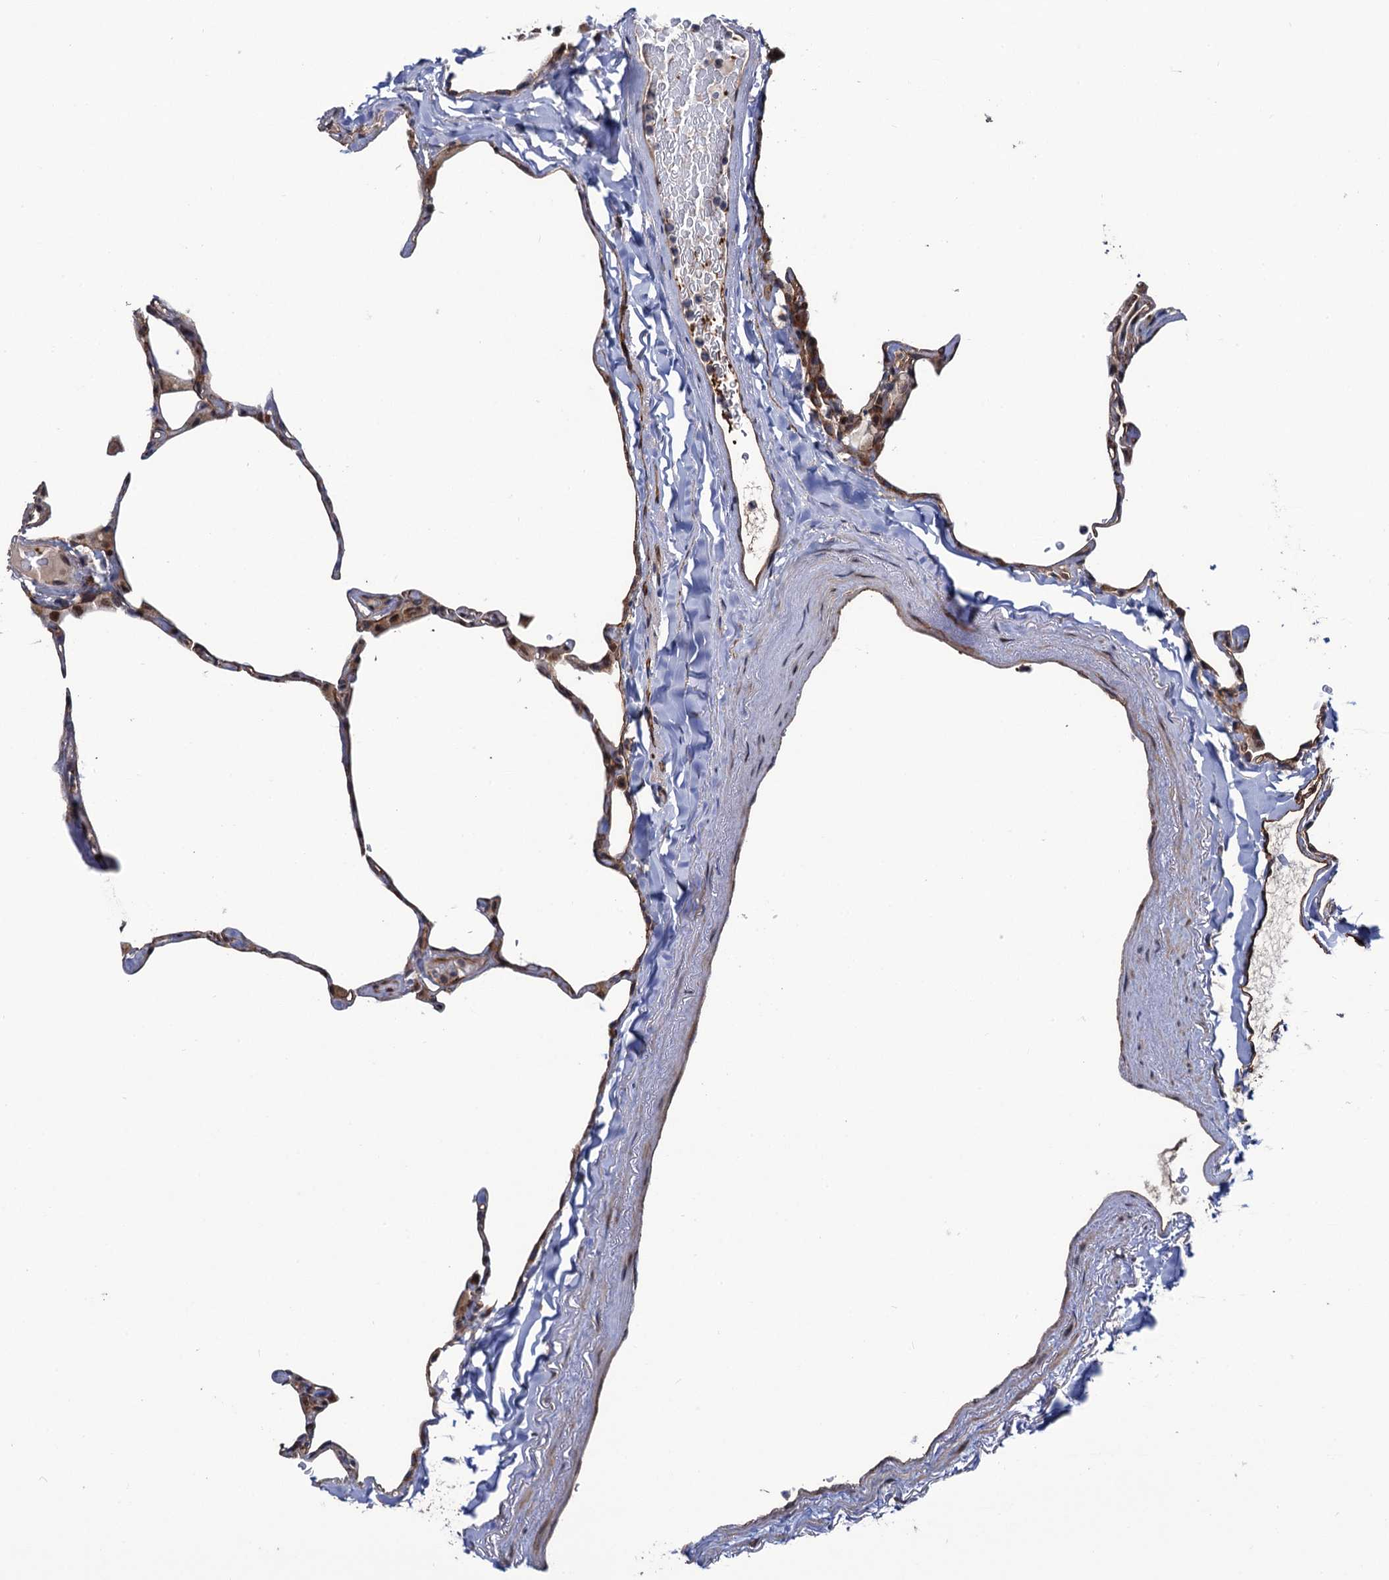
{"staining": {"intensity": "moderate", "quantity": "<25%", "location": "cytoplasmic/membranous,nuclear"}, "tissue": "lung", "cell_type": "Alveolar cells", "image_type": "normal", "snomed": [{"axis": "morphology", "description": "Normal tissue, NOS"}, {"axis": "topography", "description": "Lung"}], "caption": "Alveolar cells demonstrate low levels of moderate cytoplasmic/membranous,nuclear positivity in approximately <25% of cells in benign human lung. Using DAB (brown) and hematoxylin (blue) stains, captured at high magnification using brightfield microscopy.", "gene": "LRRC63", "patient": {"sex": "male", "age": 65}}